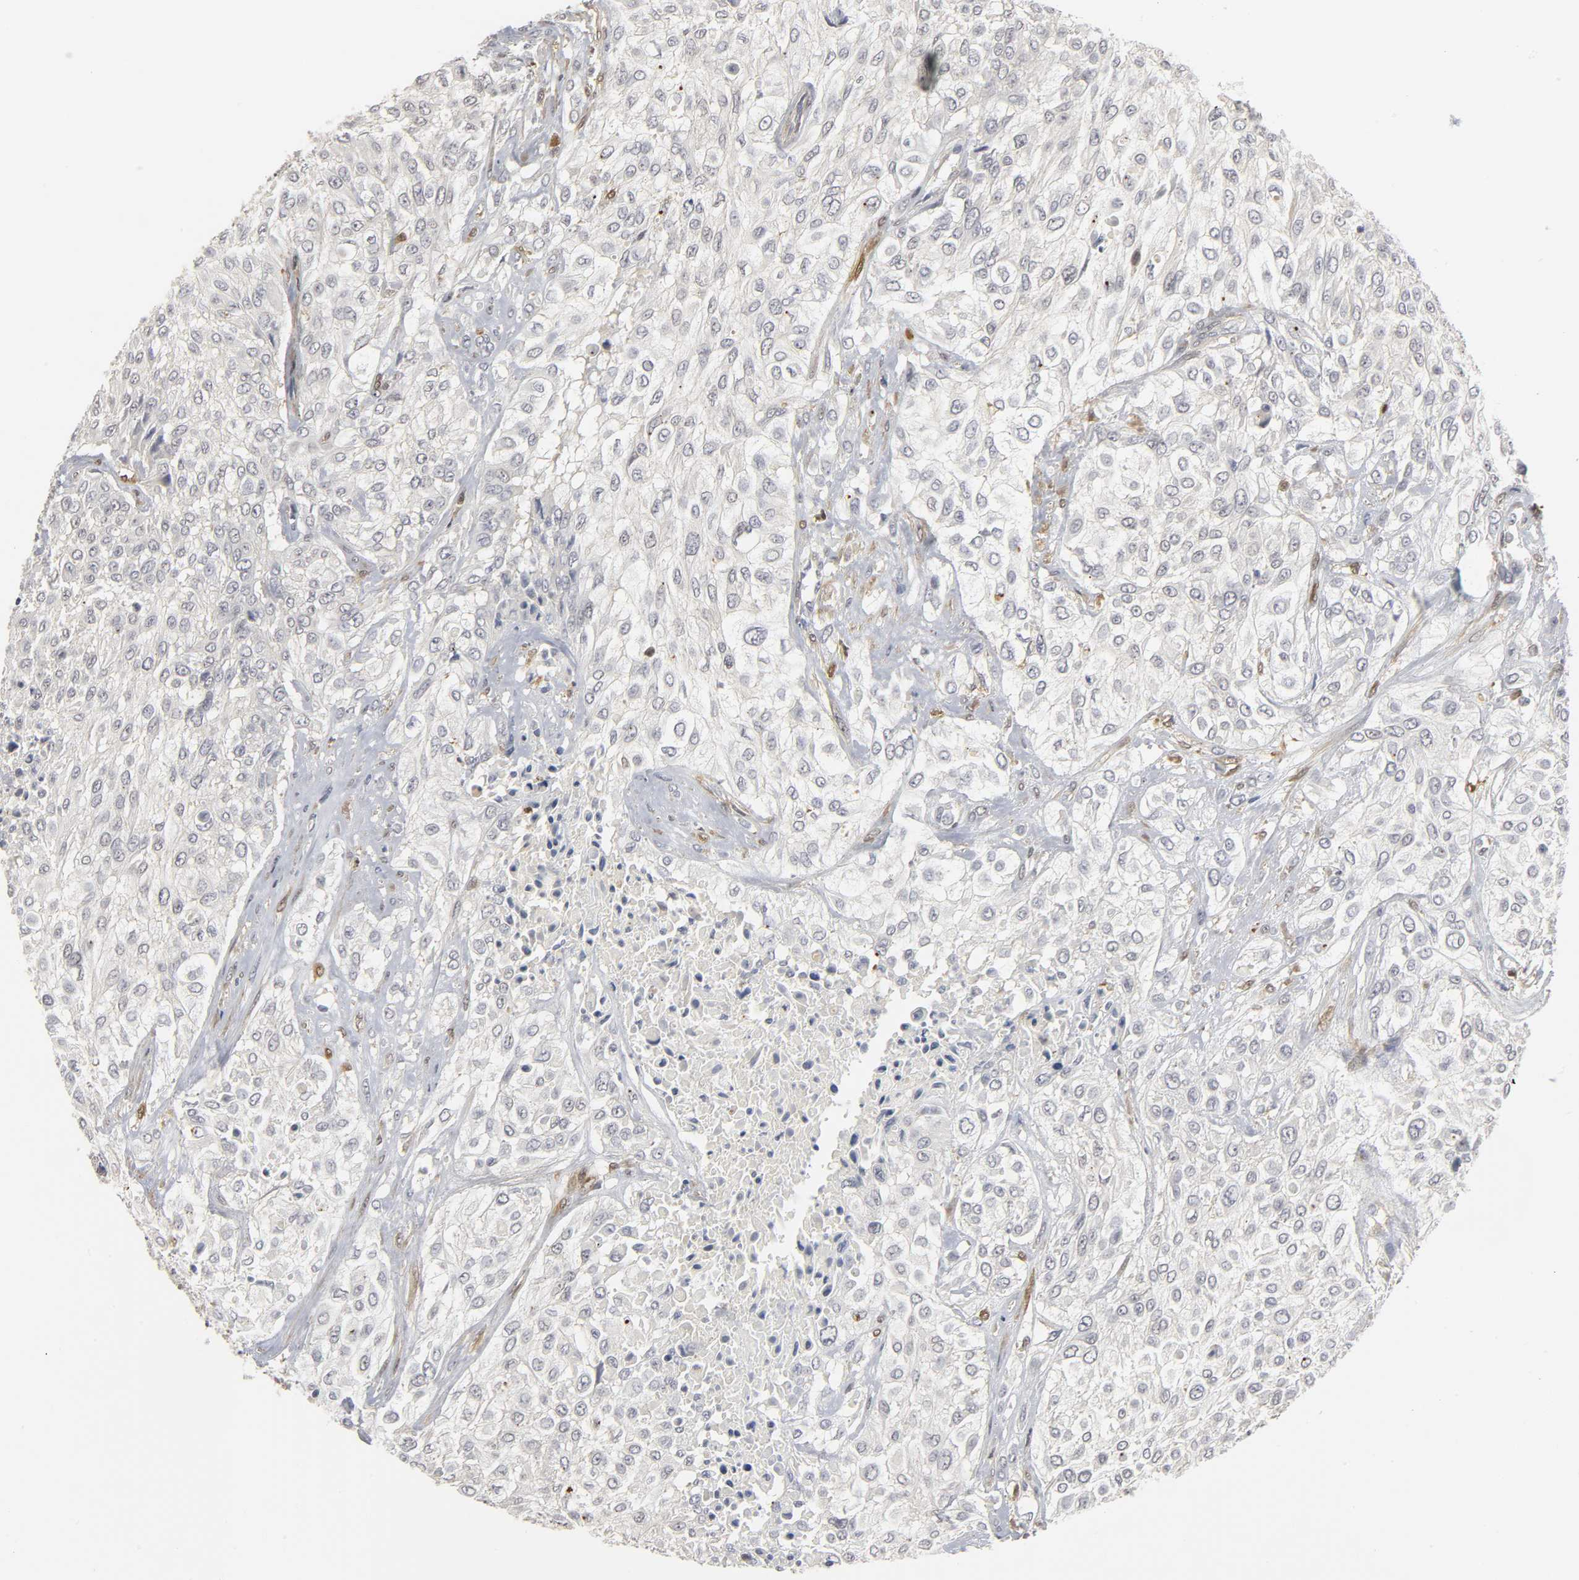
{"staining": {"intensity": "weak", "quantity": "25%-75%", "location": "cytoplasmic/membranous"}, "tissue": "urothelial cancer", "cell_type": "Tumor cells", "image_type": "cancer", "snomed": [{"axis": "morphology", "description": "Urothelial carcinoma, High grade"}, {"axis": "topography", "description": "Urinary bladder"}], "caption": "About 25%-75% of tumor cells in human urothelial cancer display weak cytoplasmic/membranous protein staining as visualized by brown immunohistochemical staining.", "gene": "PDLIM3", "patient": {"sex": "male", "age": 57}}